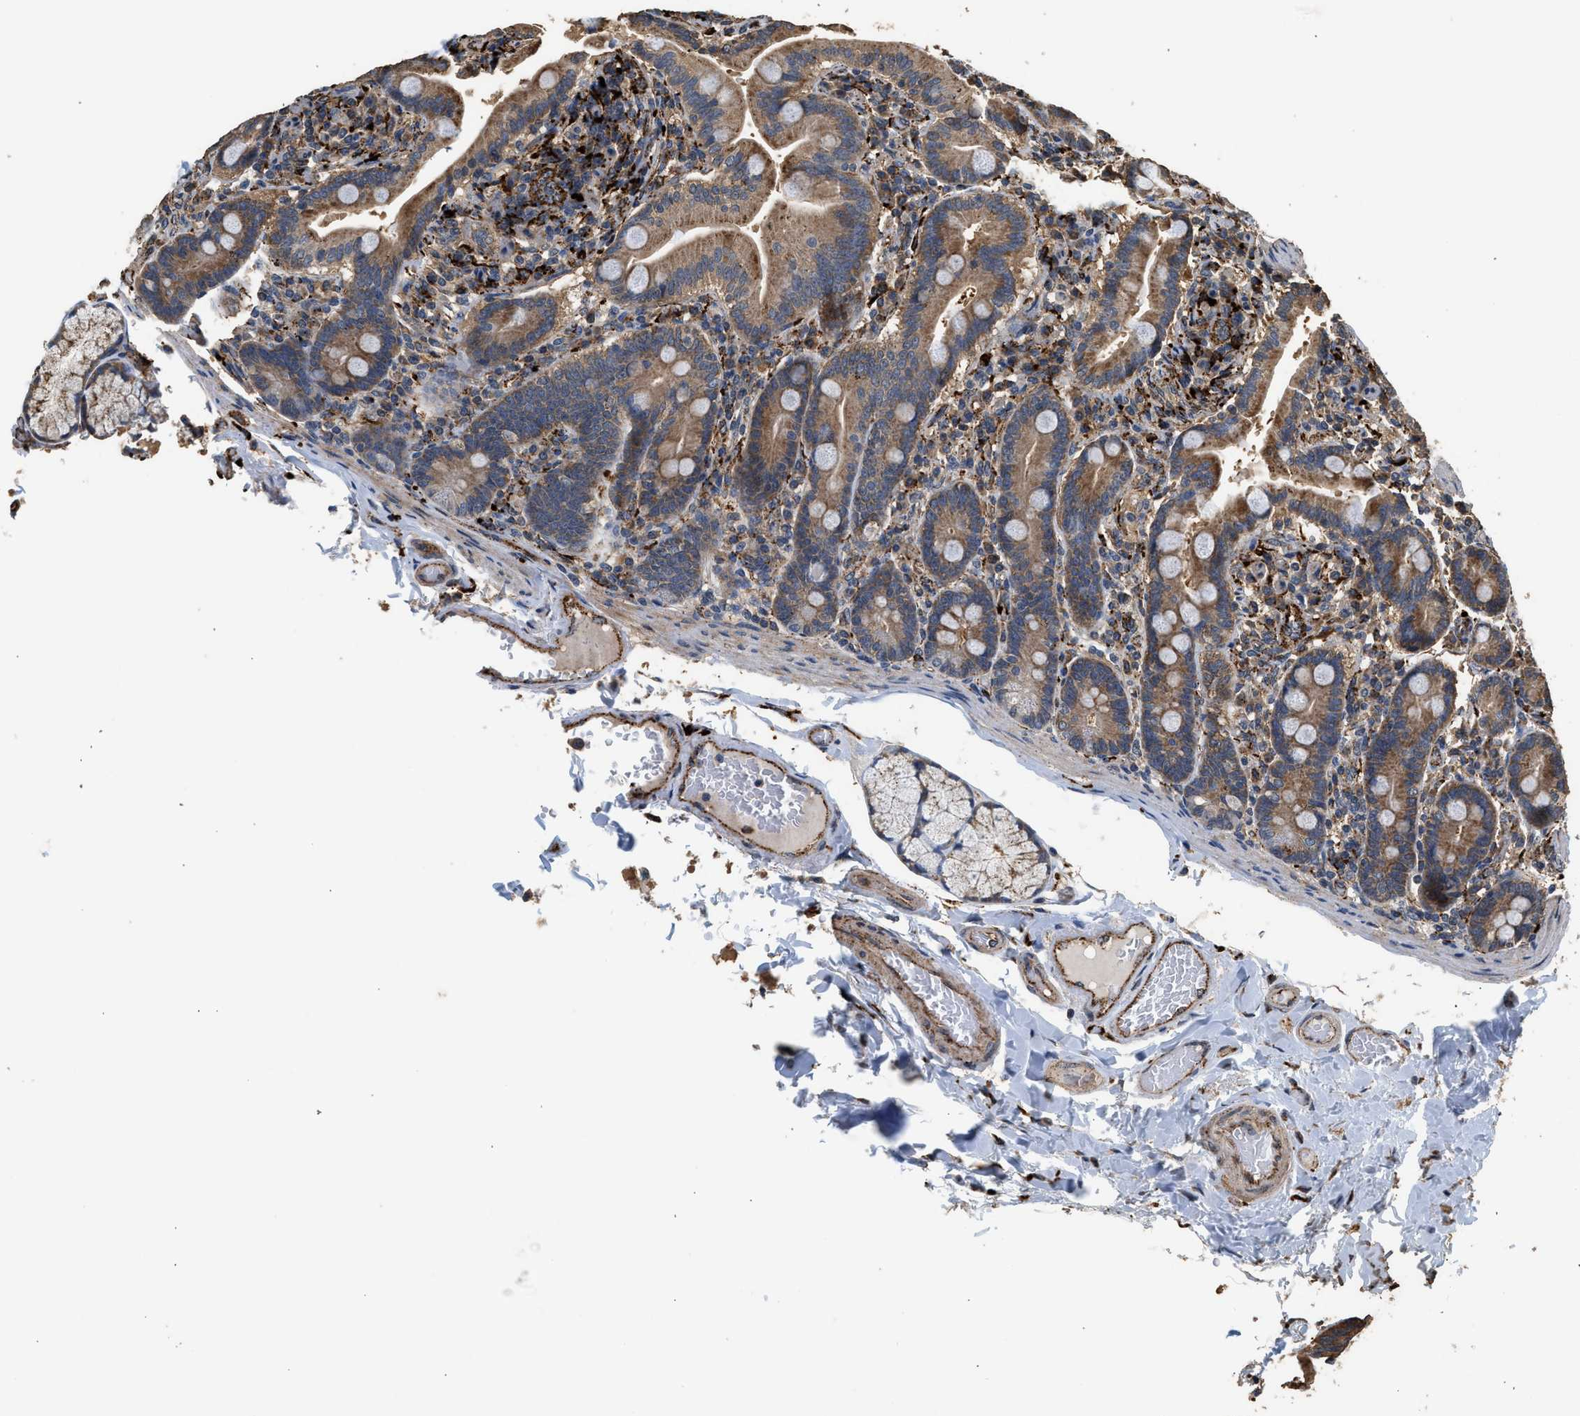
{"staining": {"intensity": "strong", "quantity": ">75%", "location": "cytoplasmic/membranous"}, "tissue": "duodenum", "cell_type": "Glandular cells", "image_type": "normal", "snomed": [{"axis": "morphology", "description": "Normal tissue, NOS"}, {"axis": "topography", "description": "Duodenum"}], "caption": "Immunohistochemical staining of normal duodenum displays >75% levels of strong cytoplasmic/membranous protein staining in approximately >75% of glandular cells.", "gene": "CTSV", "patient": {"sex": "male", "age": 54}}